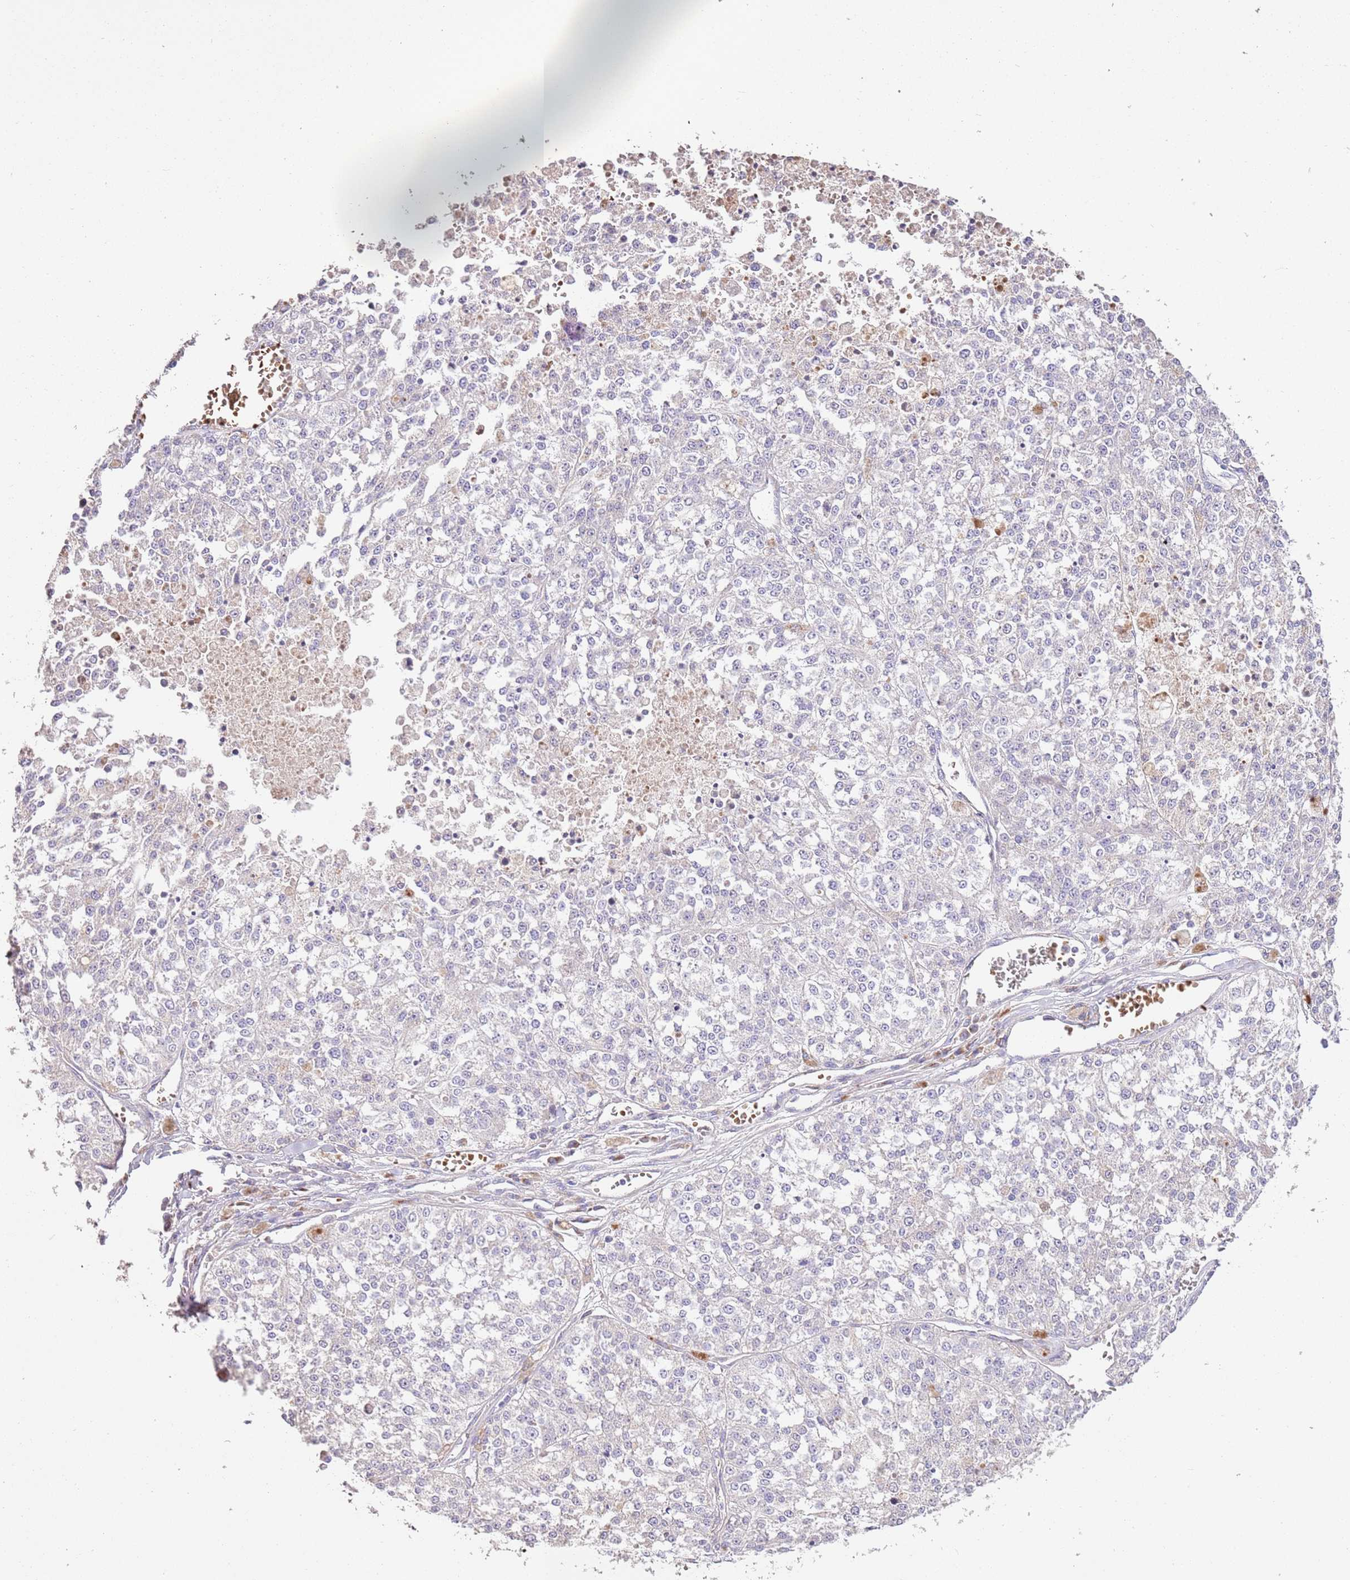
{"staining": {"intensity": "negative", "quantity": "none", "location": "none"}, "tissue": "melanoma", "cell_type": "Tumor cells", "image_type": "cancer", "snomed": [{"axis": "morphology", "description": "Malignant melanoma, NOS"}, {"axis": "topography", "description": "Skin"}], "caption": "Histopathology image shows no protein staining in tumor cells of melanoma tissue. (DAB IHC visualized using brightfield microscopy, high magnification).", "gene": "PIGA", "patient": {"sex": "female", "age": 64}}